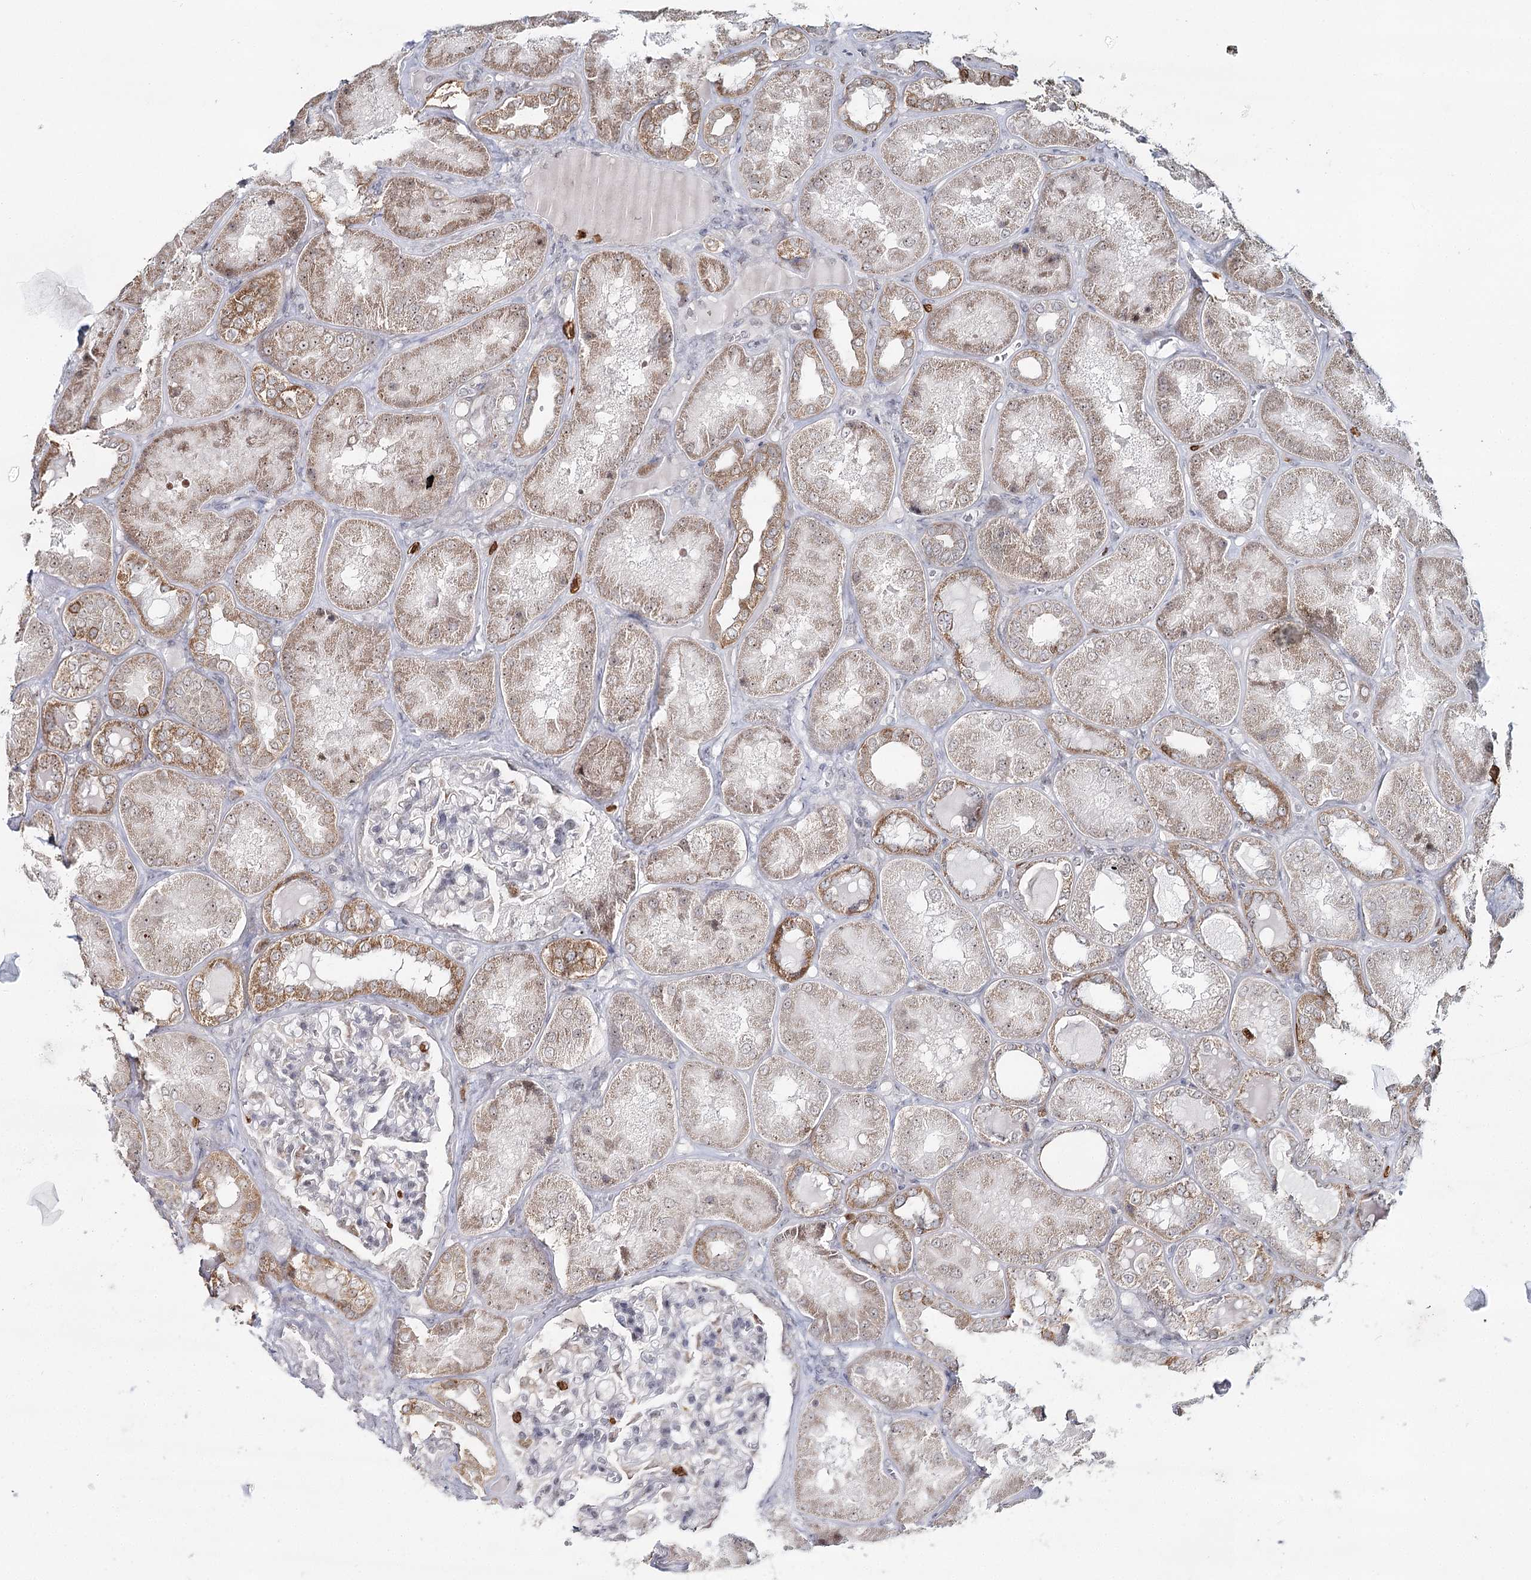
{"staining": {"intensity": "negative", "quantity": "none", "location": "none"}, "tissue": "kidney", "cell_type": "Cells in glomeruli", "image_type": "normal", "snomed": [{"axis": "morphology", "description": "Normal tissue, NOS"}, {"axis": "topography", "description": "Kidney"}], "caption": "There is no significant positivity in cells in glomeruli of kidney. Brightfield microscopy of immunohistochemistry (IHC) stained with DAB (3,3'-diaminobenzidine) (brown) and hematoxylin (blue), captured at high magnification.", "gene": "ATAD1", "patient": {"sex": "female", "age": 56}}